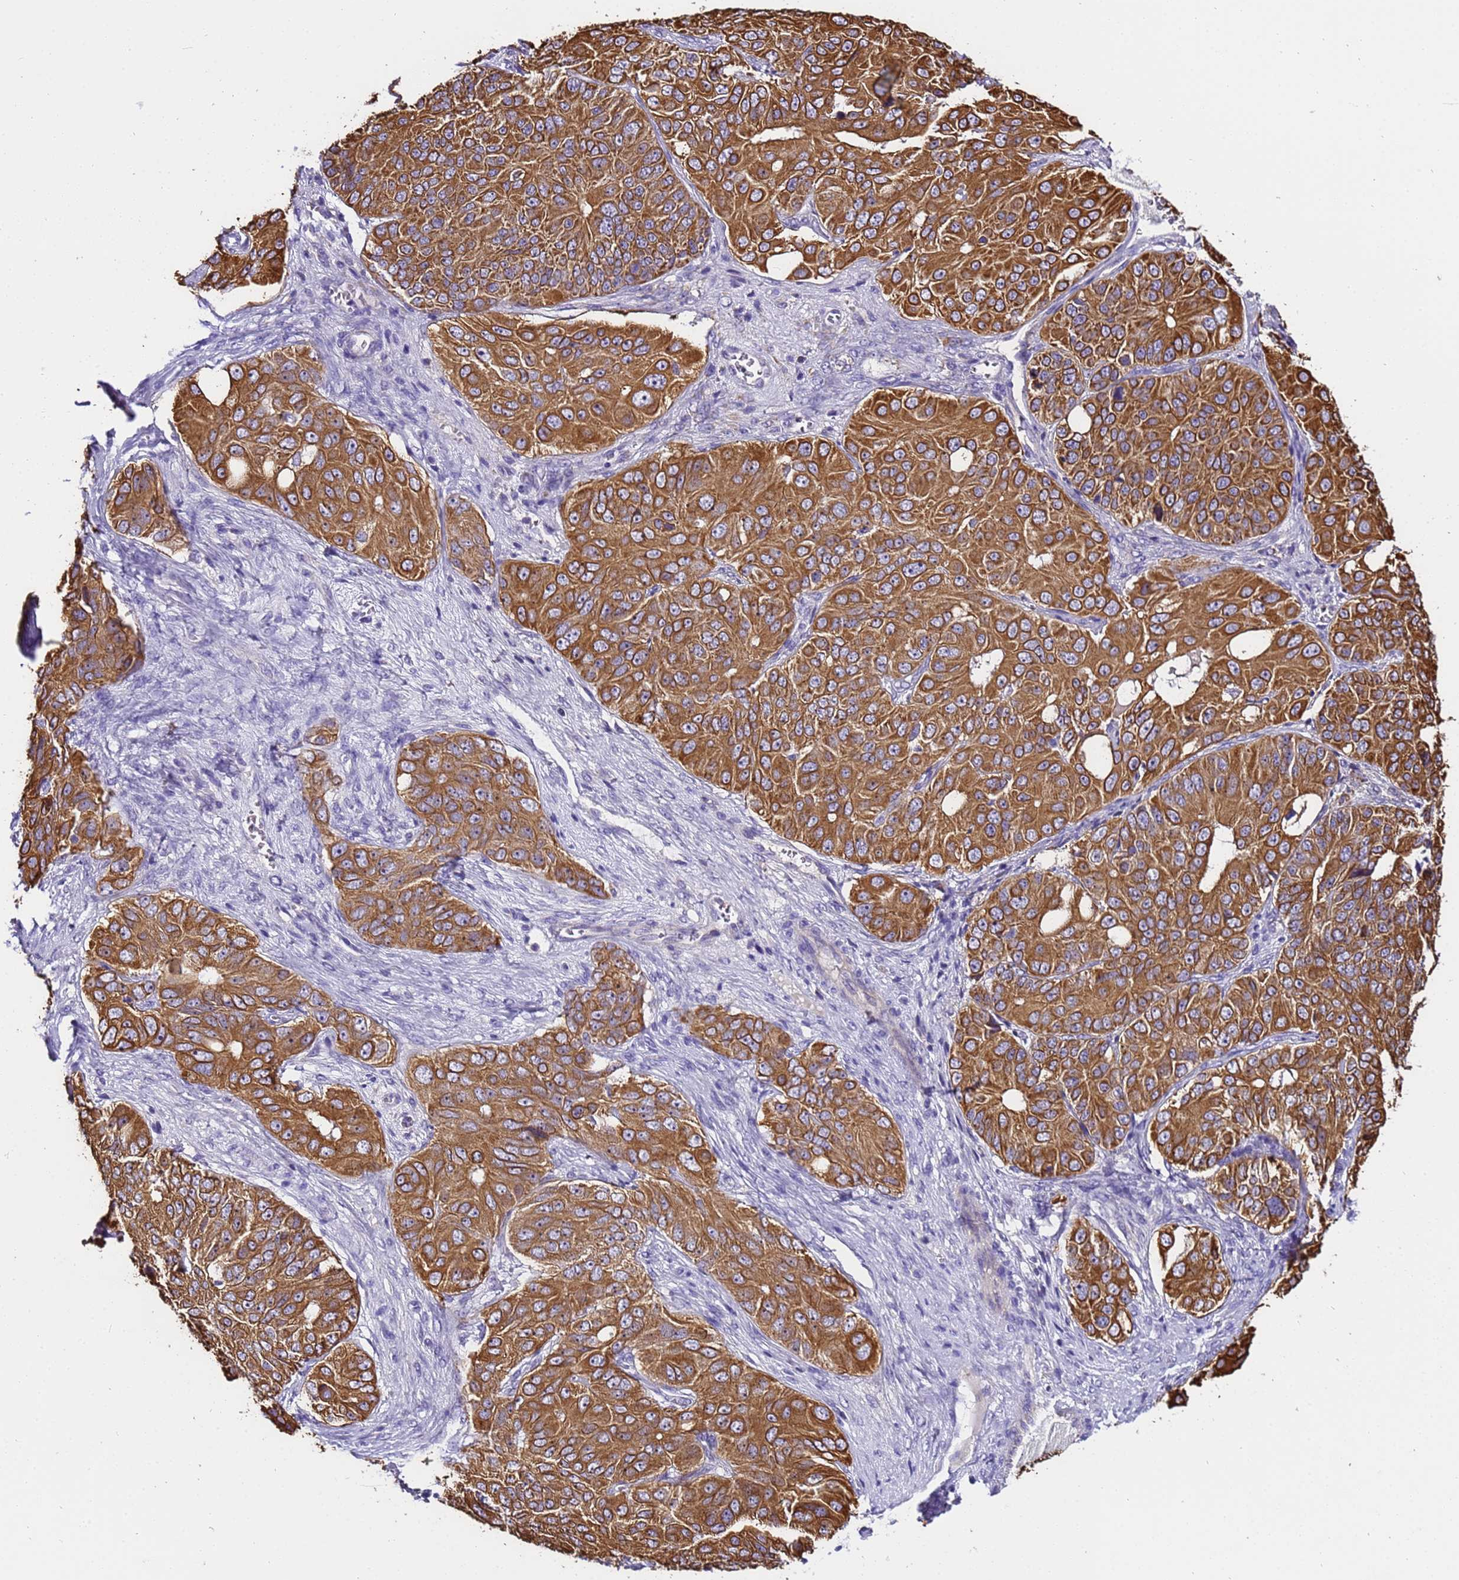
{"staining": {"intensity": "strong", "quantity": ">75%", "location": "cytoplasmic/membranous"}, "tissue": "ovarian cancer", "cell_type": "Tumor cells", "image_type": "cancer", "snomed": [{"axis": "morphology", "description": "Carcinoma, endometroid"}, {"axis": "topography", "description": "Ovary"}], "caption": "Immunohistochemistry (IHC) image of neoplastic tissue: ovarian cancer stained using IHC exhibits high levels of strong protein expression localized specifically in the cytoplasmic/membranous of tumor cells, appearing as a cytoplasmic/membranous brown color.", "gene": "PIEZO2", "patient": {"sex": "female", "age": 51}}